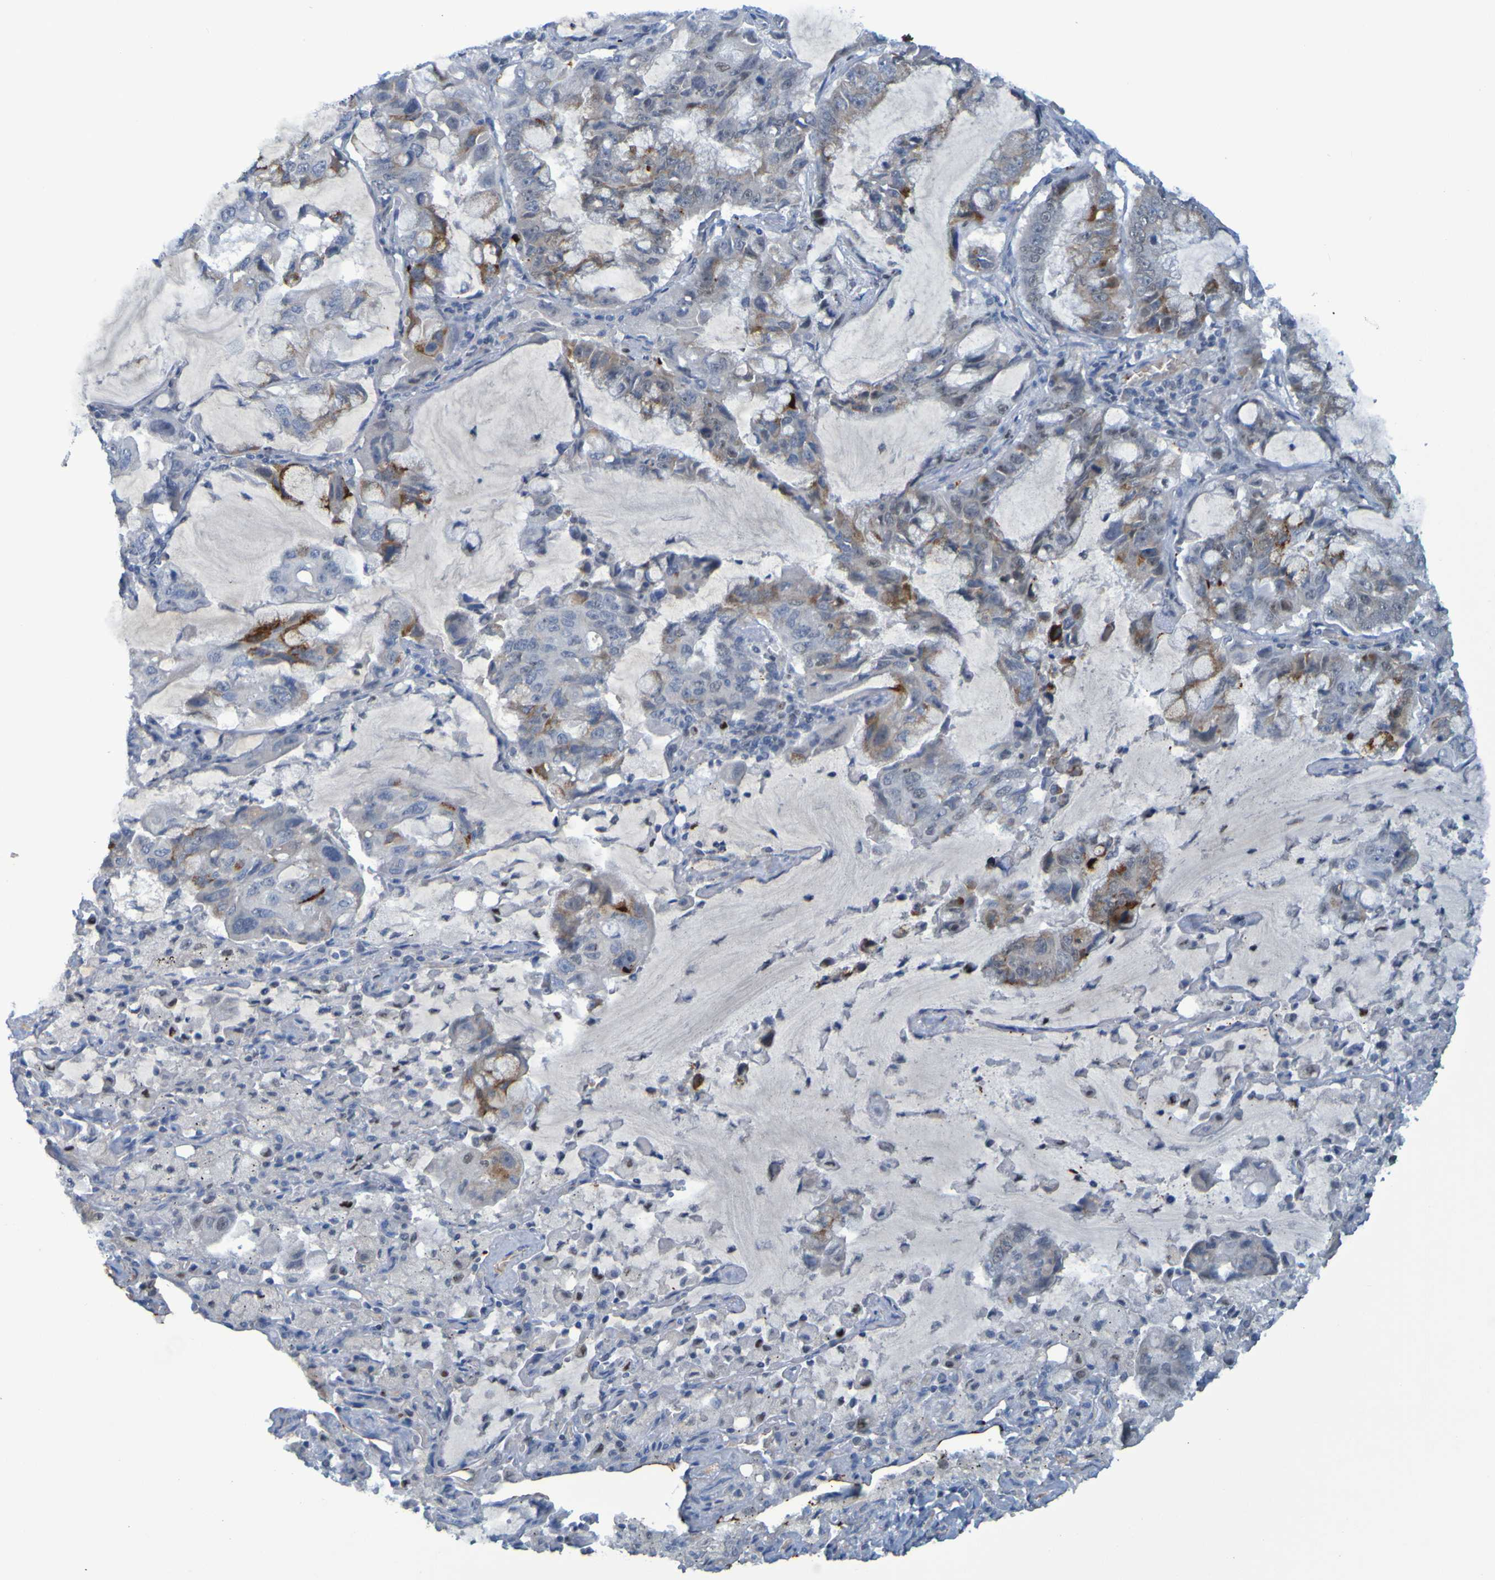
{"staining": {"intensity": "negative", "quantity": "none", "location": "none"}, "tissue": "lung cancer", "cell_type": "Tumor cells", "image_type": "cancer", "snomed": [{"axis": "morphology", "description": "Adenocarcinoma, NOS"}, {"axis": "topography", "description": "Lung"}], "caption": "Immunohistochemistry image of neoplastic tissue: lung cancer stained with DAB demonstrates no significant protein staining in tumor cells.", "gene": "USP36", "patient": {"sex": "male", "age": 64}}